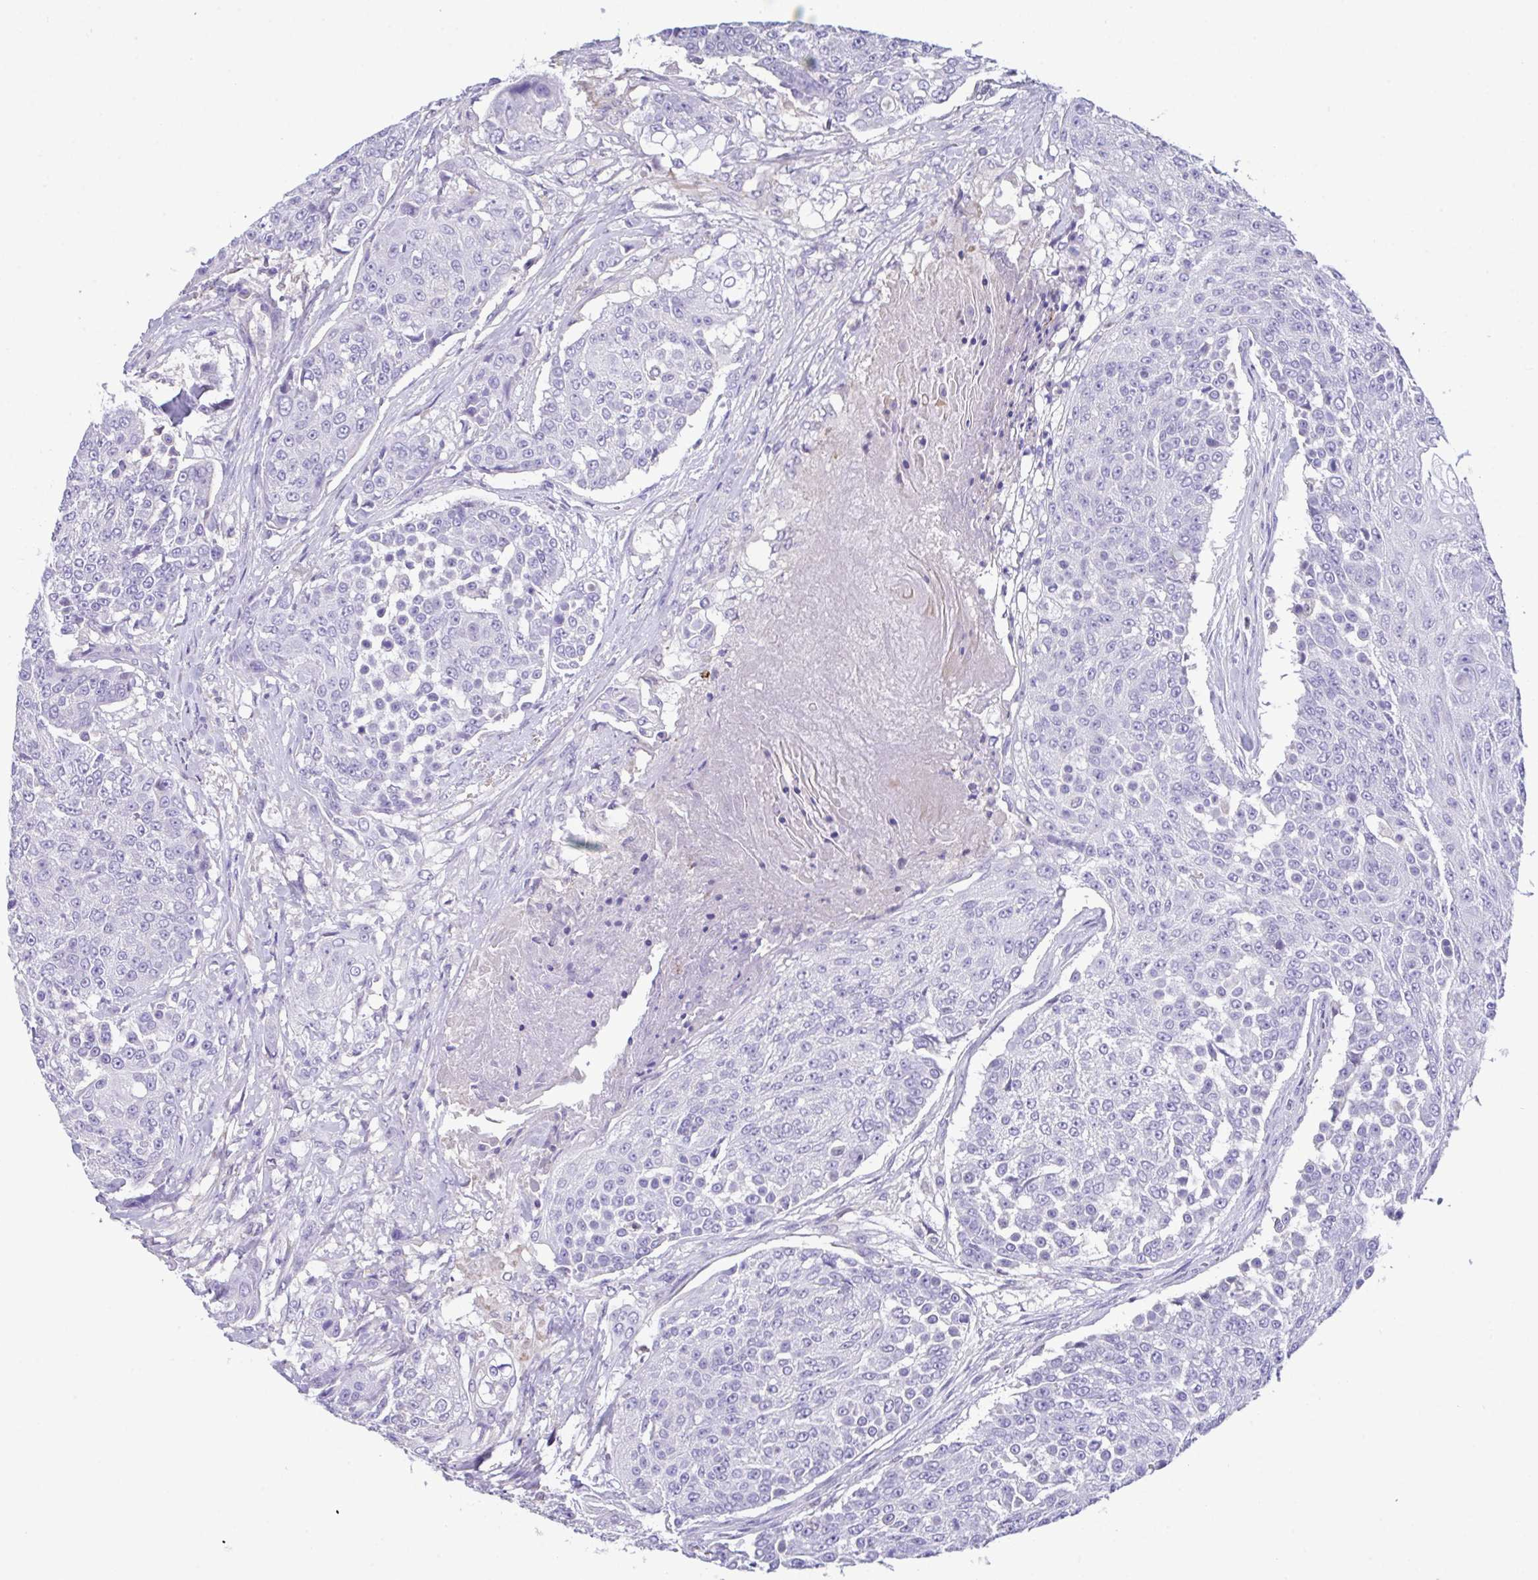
{"staining": {"intensity": "negative", "quantity": "none", "location": "none"}, "tissue": "urothelial cancer", "cell_type": "Tumor cells", "image_type": "cancer", "snomed": [{"axis": "morphology", "description": "Urothelial carcinoma, High grade"}, {"axis": "topography", "description": "Urinary bladder"}], "caption": "IHC histopathology image of neoplastic tissue: human urothelial carcinoma (high-grade) stained with DAB (3,3'-diaminobenzidine) demonstrates no significant protein positivity in tumor cells. (Brightfield microscopy of DAB (3,3'-diaminobenzidine) IHC at high magnification).", "gene": "CA10", "patient": {"sex": "female", "age": 63}}